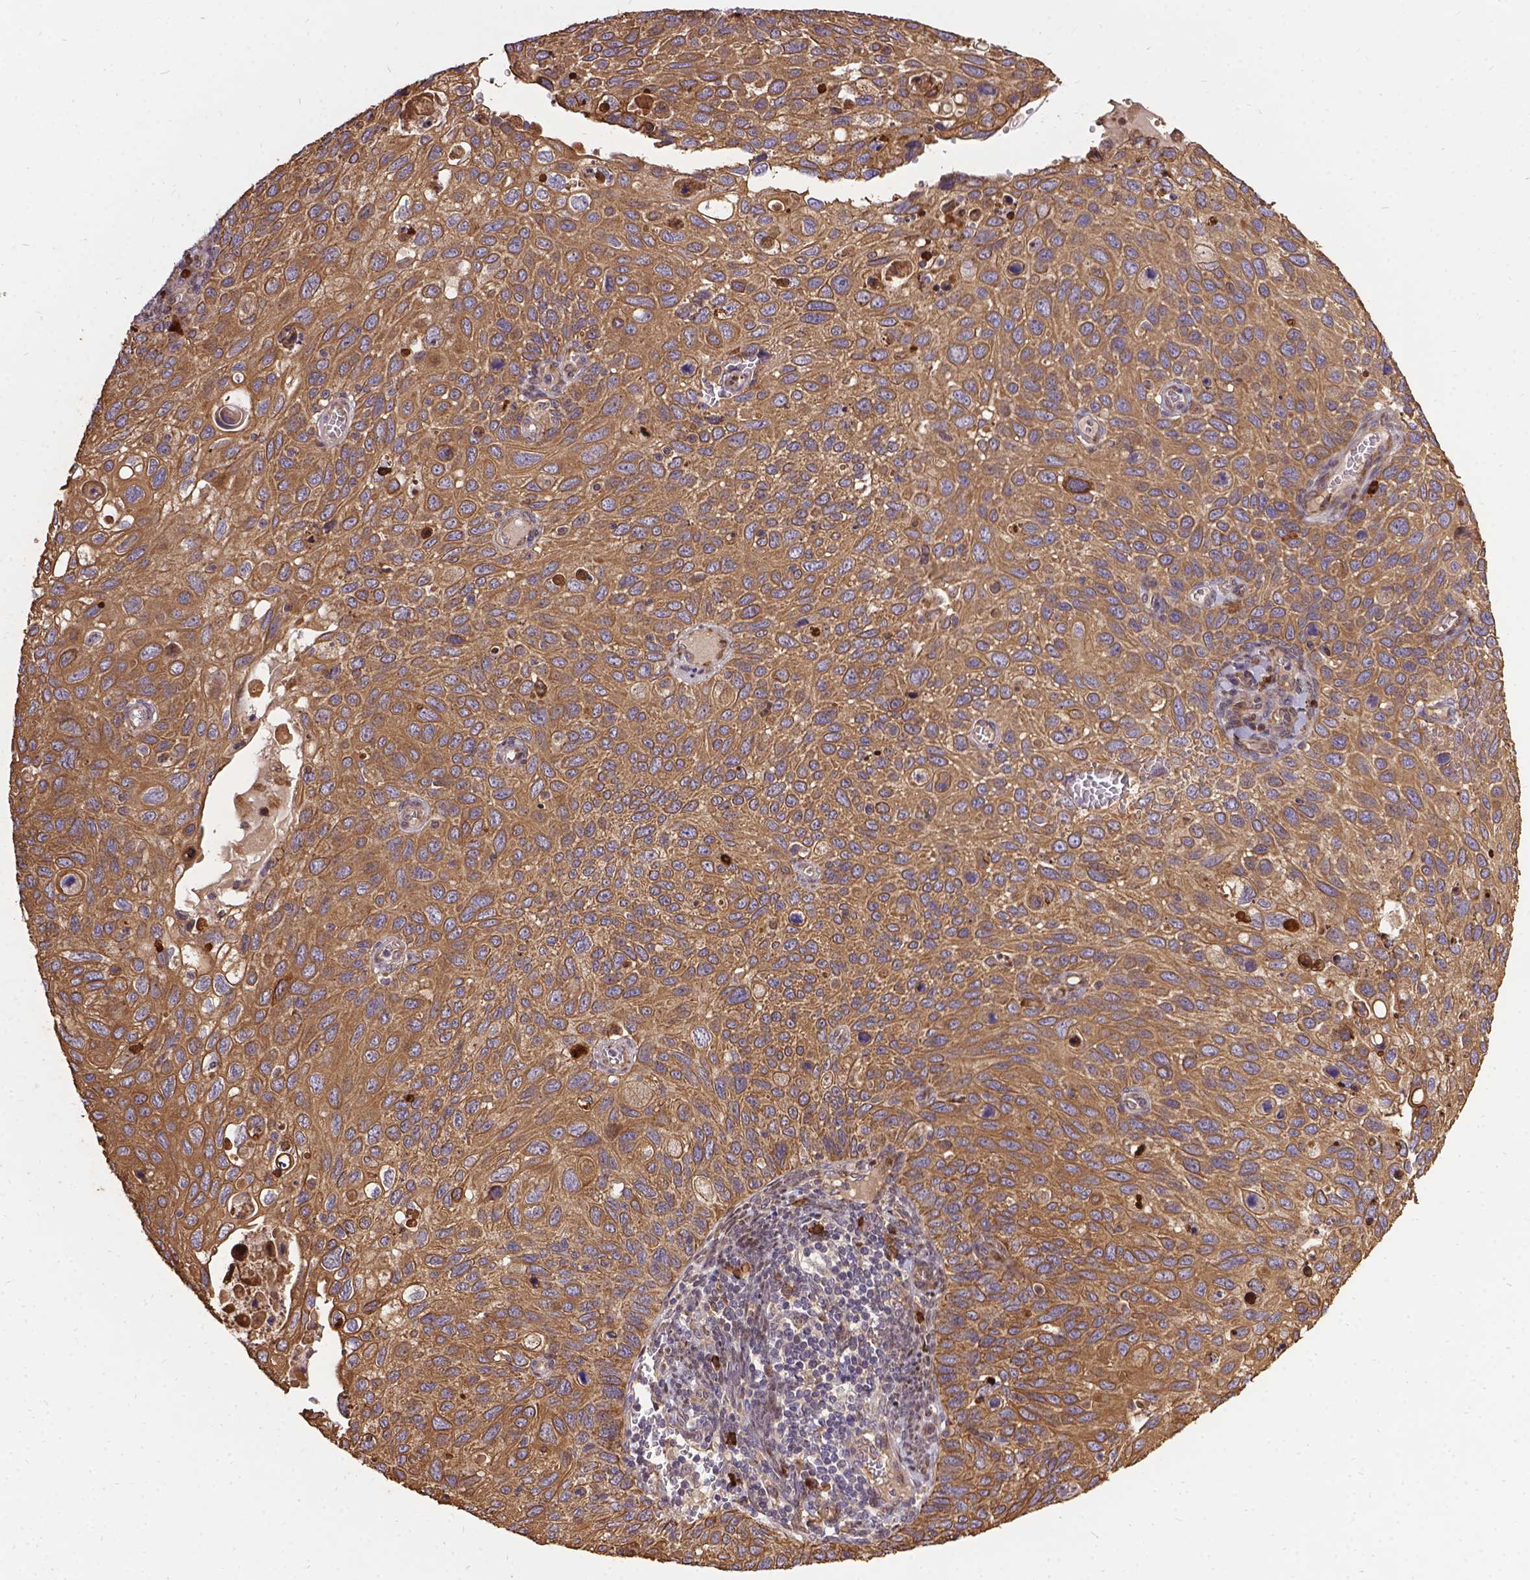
{"staining": {"intensity": "weak", "quantity": ">75%", "location": "cytoplasmic/membranous"}, "tissue": "cervical cancer", "cell_type": "Tumor cells", "image_type": "cancer", "snomed": [{"axis": "morphology", "description": "Squamous cell carcinoma, NOS"}, {"axis": "topography", "description": "Cervix"}], "caption": "The immunohistochemical stain shows weak cytoplasmic/membranous expression in tumor cells of cervical squamous cell carcinoma tissue.", "gene": "DENND6A", "patient": {"sex": "female", "age": 70}}